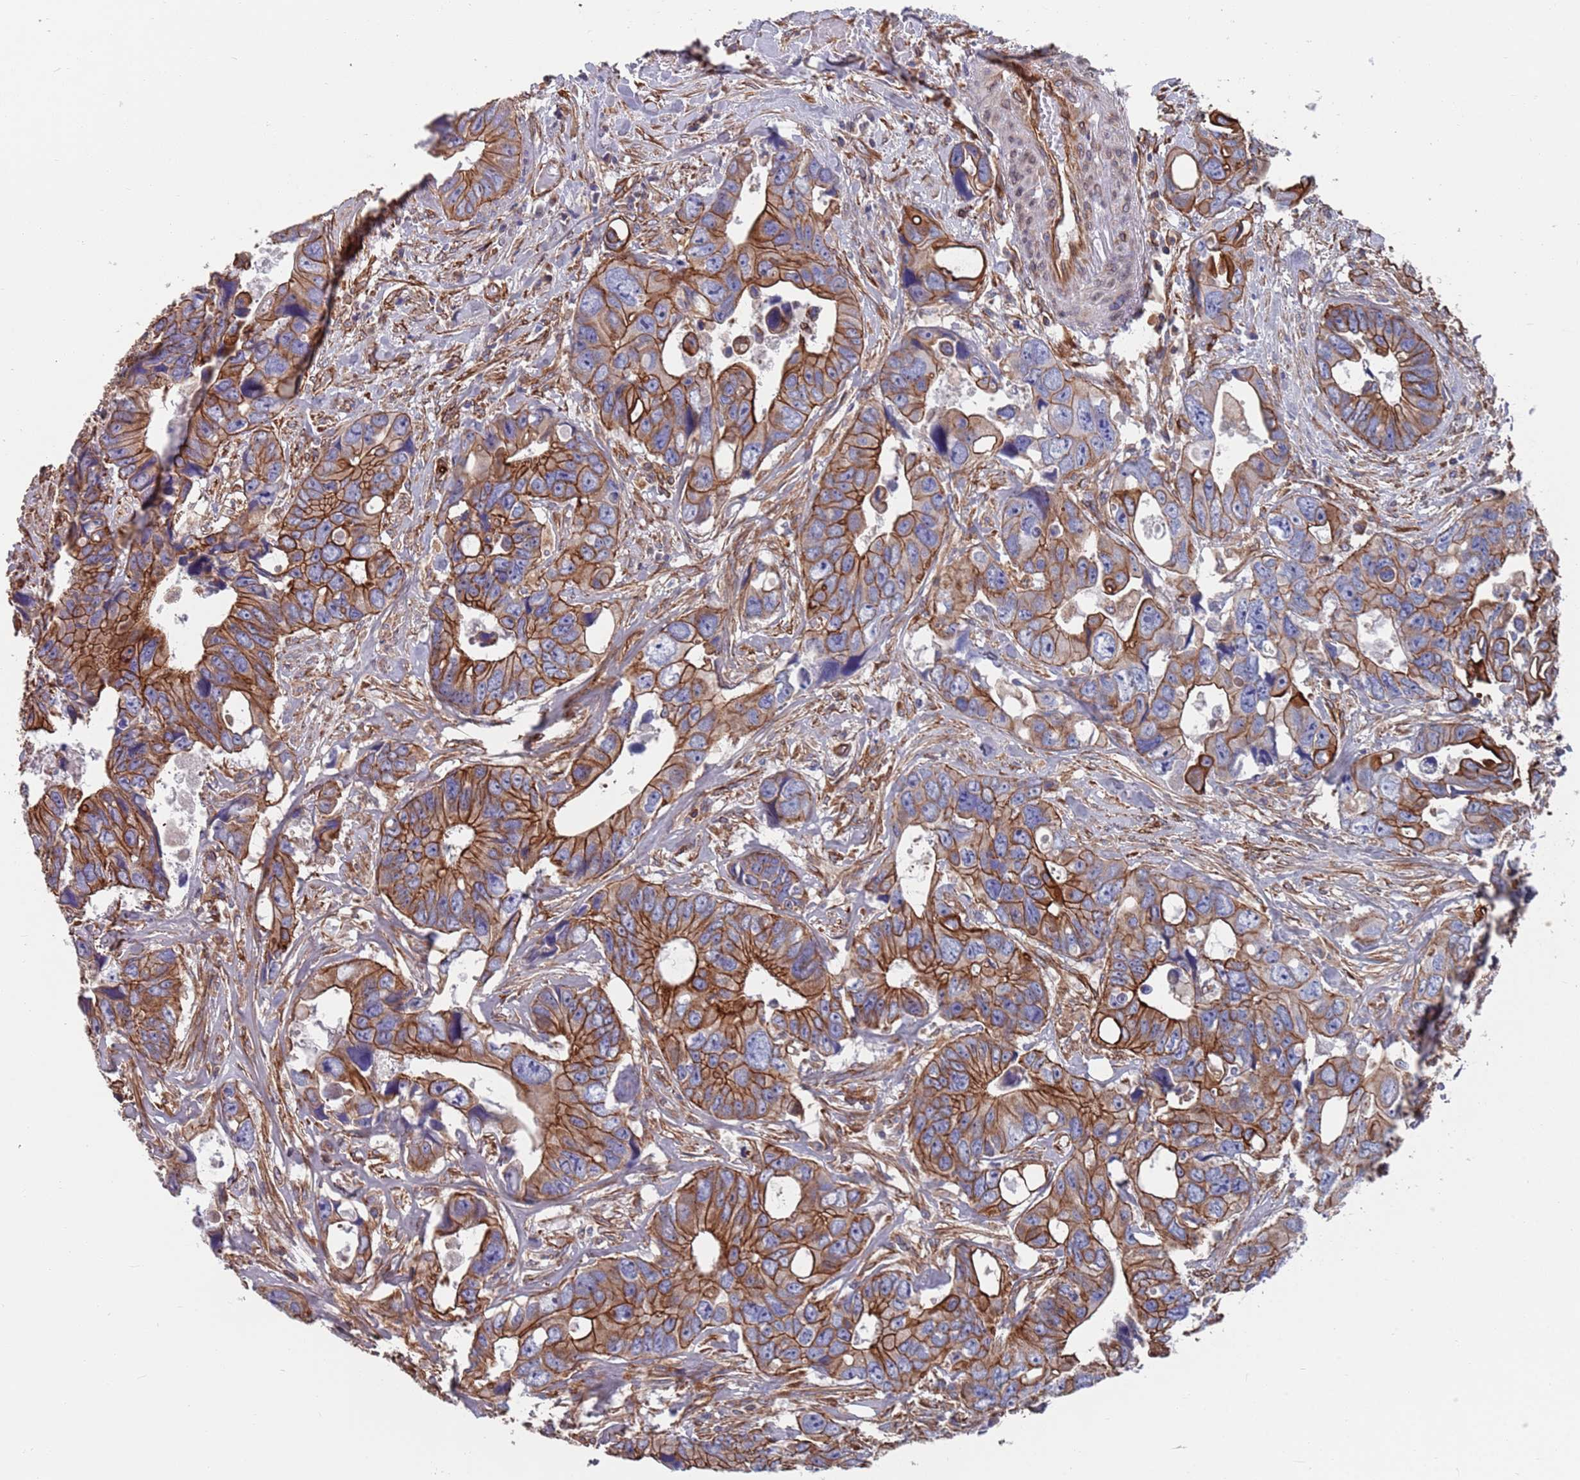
{"staining": {"intensity": "moderate", "quantity": ">75%", "location": "cytoplasmic/membranous"}, "tissue": "colorectal cancer", "cell_type": "Tumor cells", "image_type": "cancer", "snomed": [{"axis": "morphology", "description": "Adenocarcinoma, NOS"}, {"axis": "topography", "description": "Rectum"}], "caption": "A high-resolution photomicrograph shows immunohistochemistry staining of colorectal cancer (adenocarcinoma), which shows moderate cytoplasmic/membranous expression in approximately >75% of tumor cells. The staining was performed using DAB, with brown indicating positive protein expression. Nuclei are stained blue with hematoxylin.", "gene": "JAKMIP2", "patient": {"sex": "male", "age": 57}}